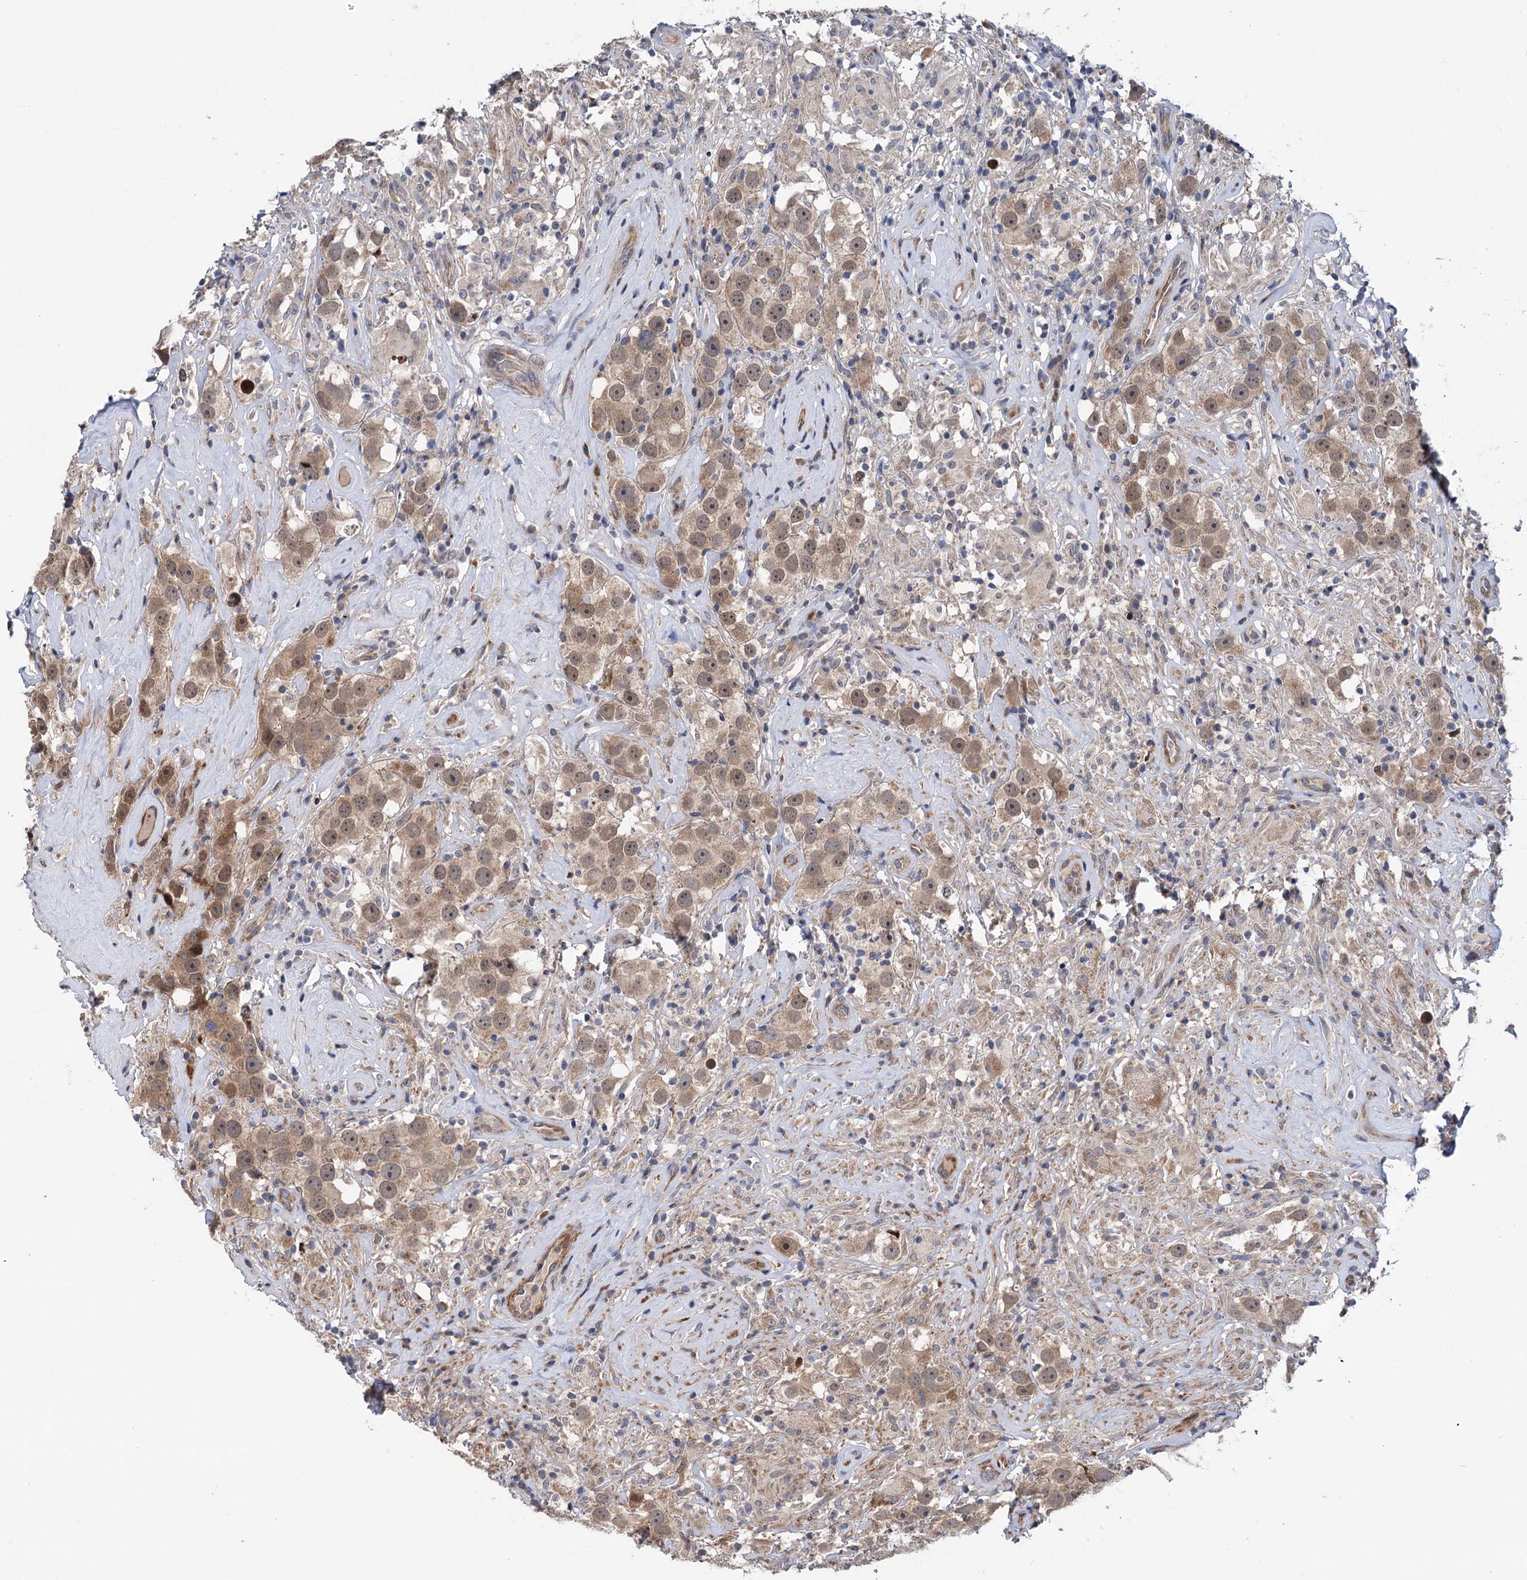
{"staining": {"intensity": "weak", "quantity": ">75%", "location": "cytoplasmic/membranous,nuclear"}, "tissue": "testis cancer", "cell_type": "Tumor cells", "image_type": "cancer", "snomed": [{"axis": "morphology", "description": "Seminoma, NOS"}, {"axis": "topography", "description": "Testis"}], "caption": "Weak cytoplasmic/membranous and nuclear protein expression is identified in approximately >75% of tumor cells in testis cancer (seminoma). The staining was performed using DAB (3,3'-diaminobenzidine) to visualize the protein expression in brown, while the nuclei were stained in blue with hematoxylin (Magnification: 20x).", "gene": "UBR1", "patient": {"sex": "male", "age": 49}}